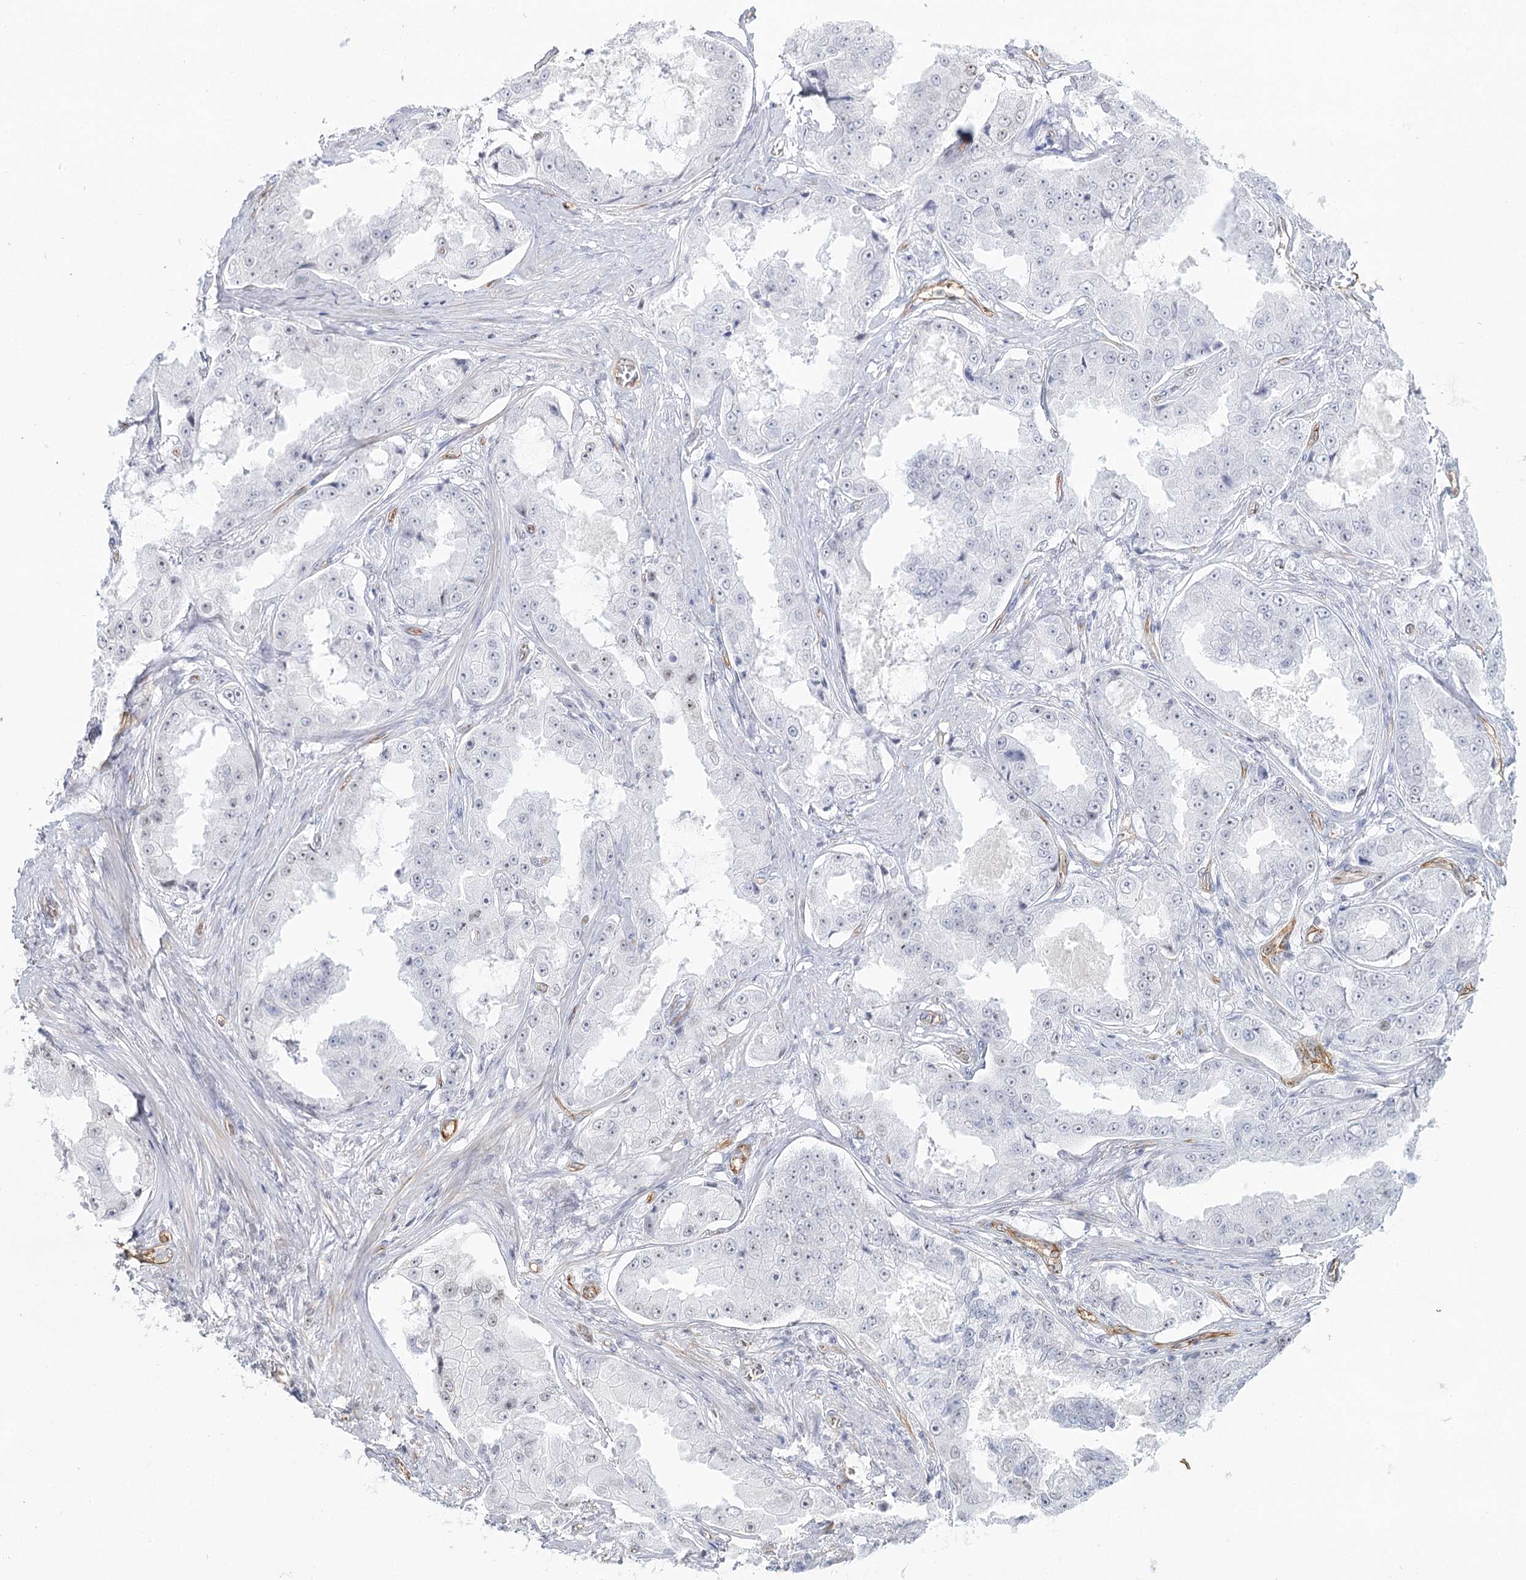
{"staining": {"intensity": "negative", "quantity": "none", "location": "none"}, "tissue": "prostate cancer", "cell_type": "Tumor cells", "image_type": "cancer", "snomed": [{"axis": "morphology", "description": "Adenocarcinoma, High grade"}, {"axis": "topography", "description": "Prostate"}], "caption": "This is a photomicrograph of IHC staining of prostate cancer, which shows no positivity in tumor cells.", "gene": "ZFYVE28", "patient": {"sex": "male", "age": 73}}